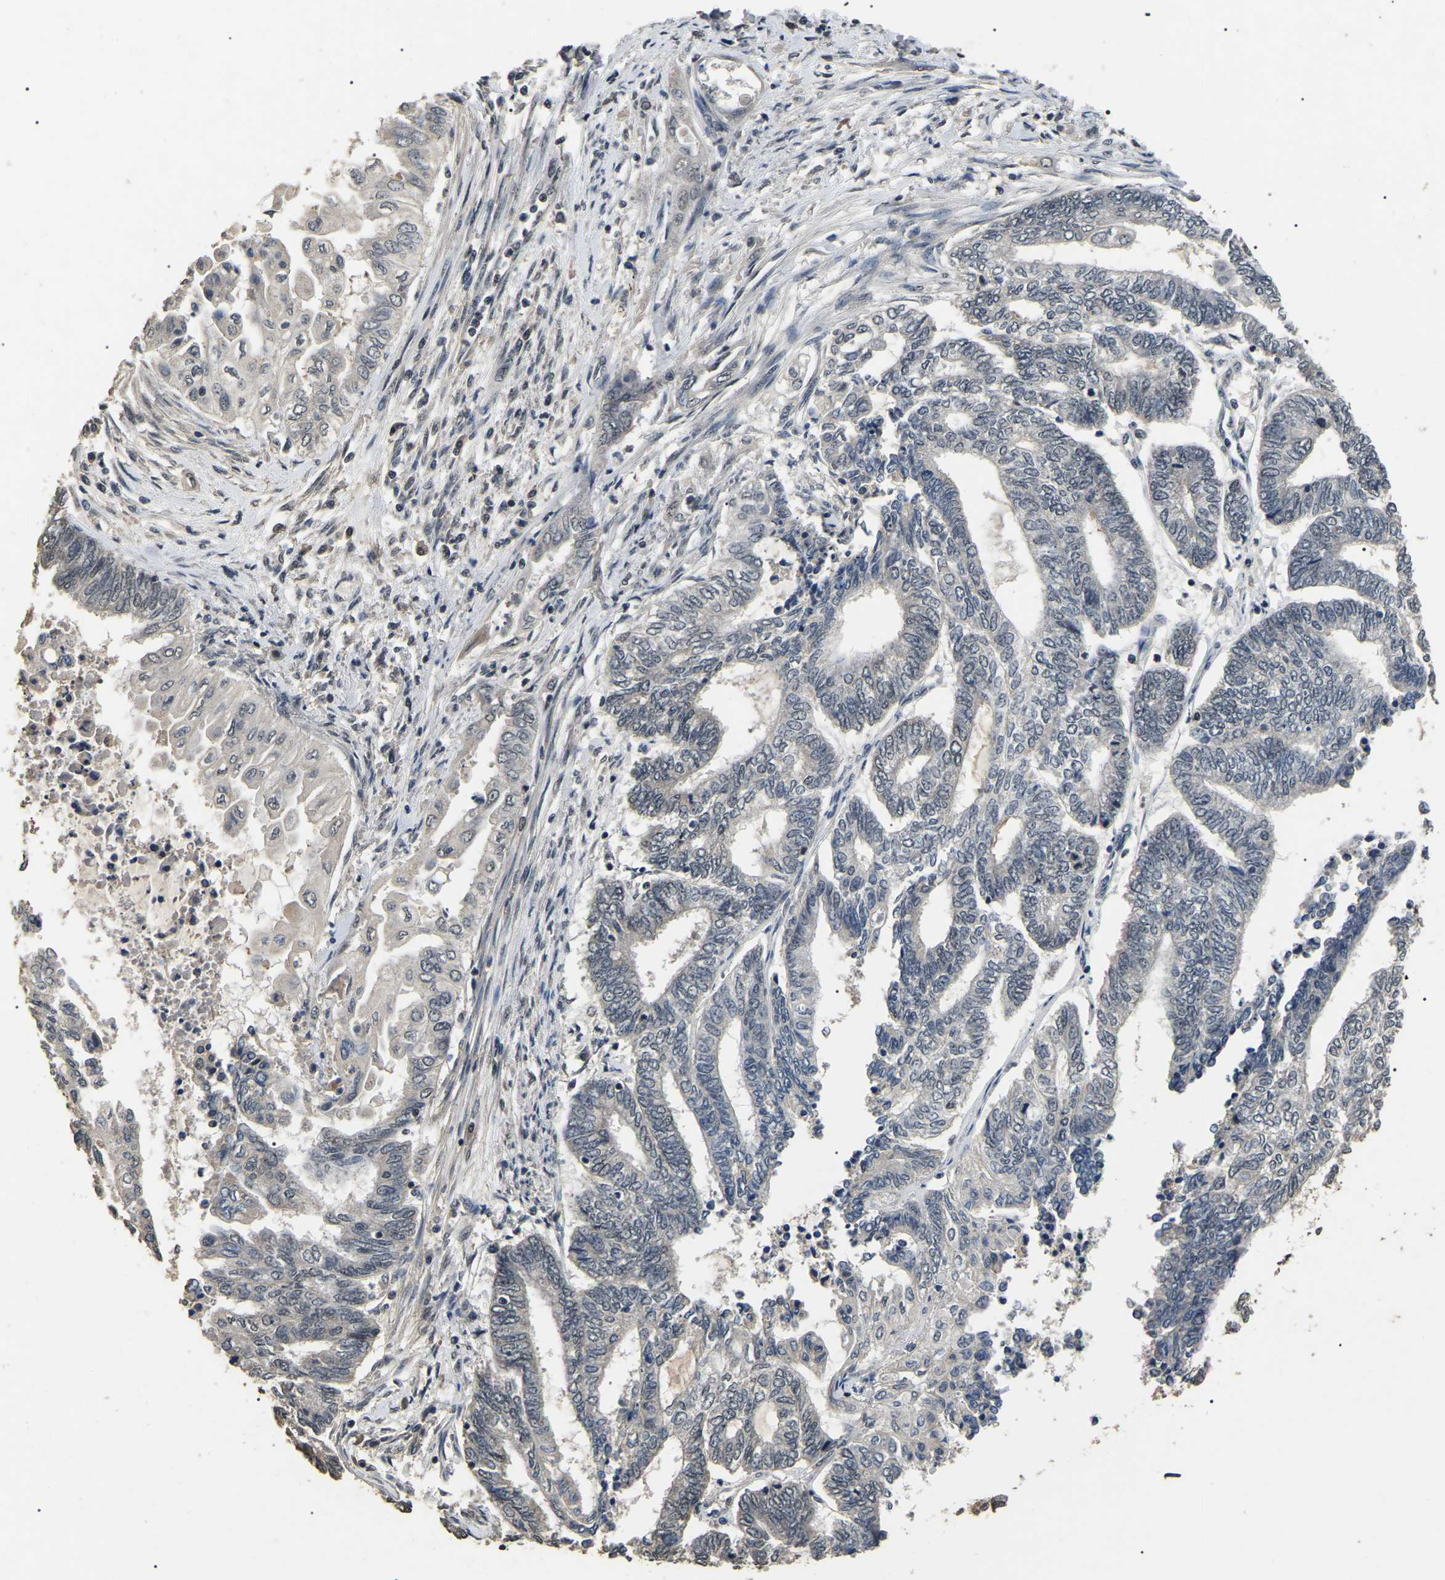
{"staining": {"intensity": "negative", "quantity": "none", "location": "none"}, "tissue": "endometrial cancer", "cell_type": "Tumor cells", "image_type": "cancer", "snomed": [{"axis": "morphology", "description": "Adenocarcinoma, NOS"}, {"axis": "topography", "description": "Uterus"}, {"axis": "topography", "description": "Endometrium"}], "caption": "Endometrial cancer (adenocarcinoma) was stained to show a protein in brown. There is no significant positivity in tumor cells.", "gene": "PPM1E", "patient": {"sex": "female", "age": 70}}